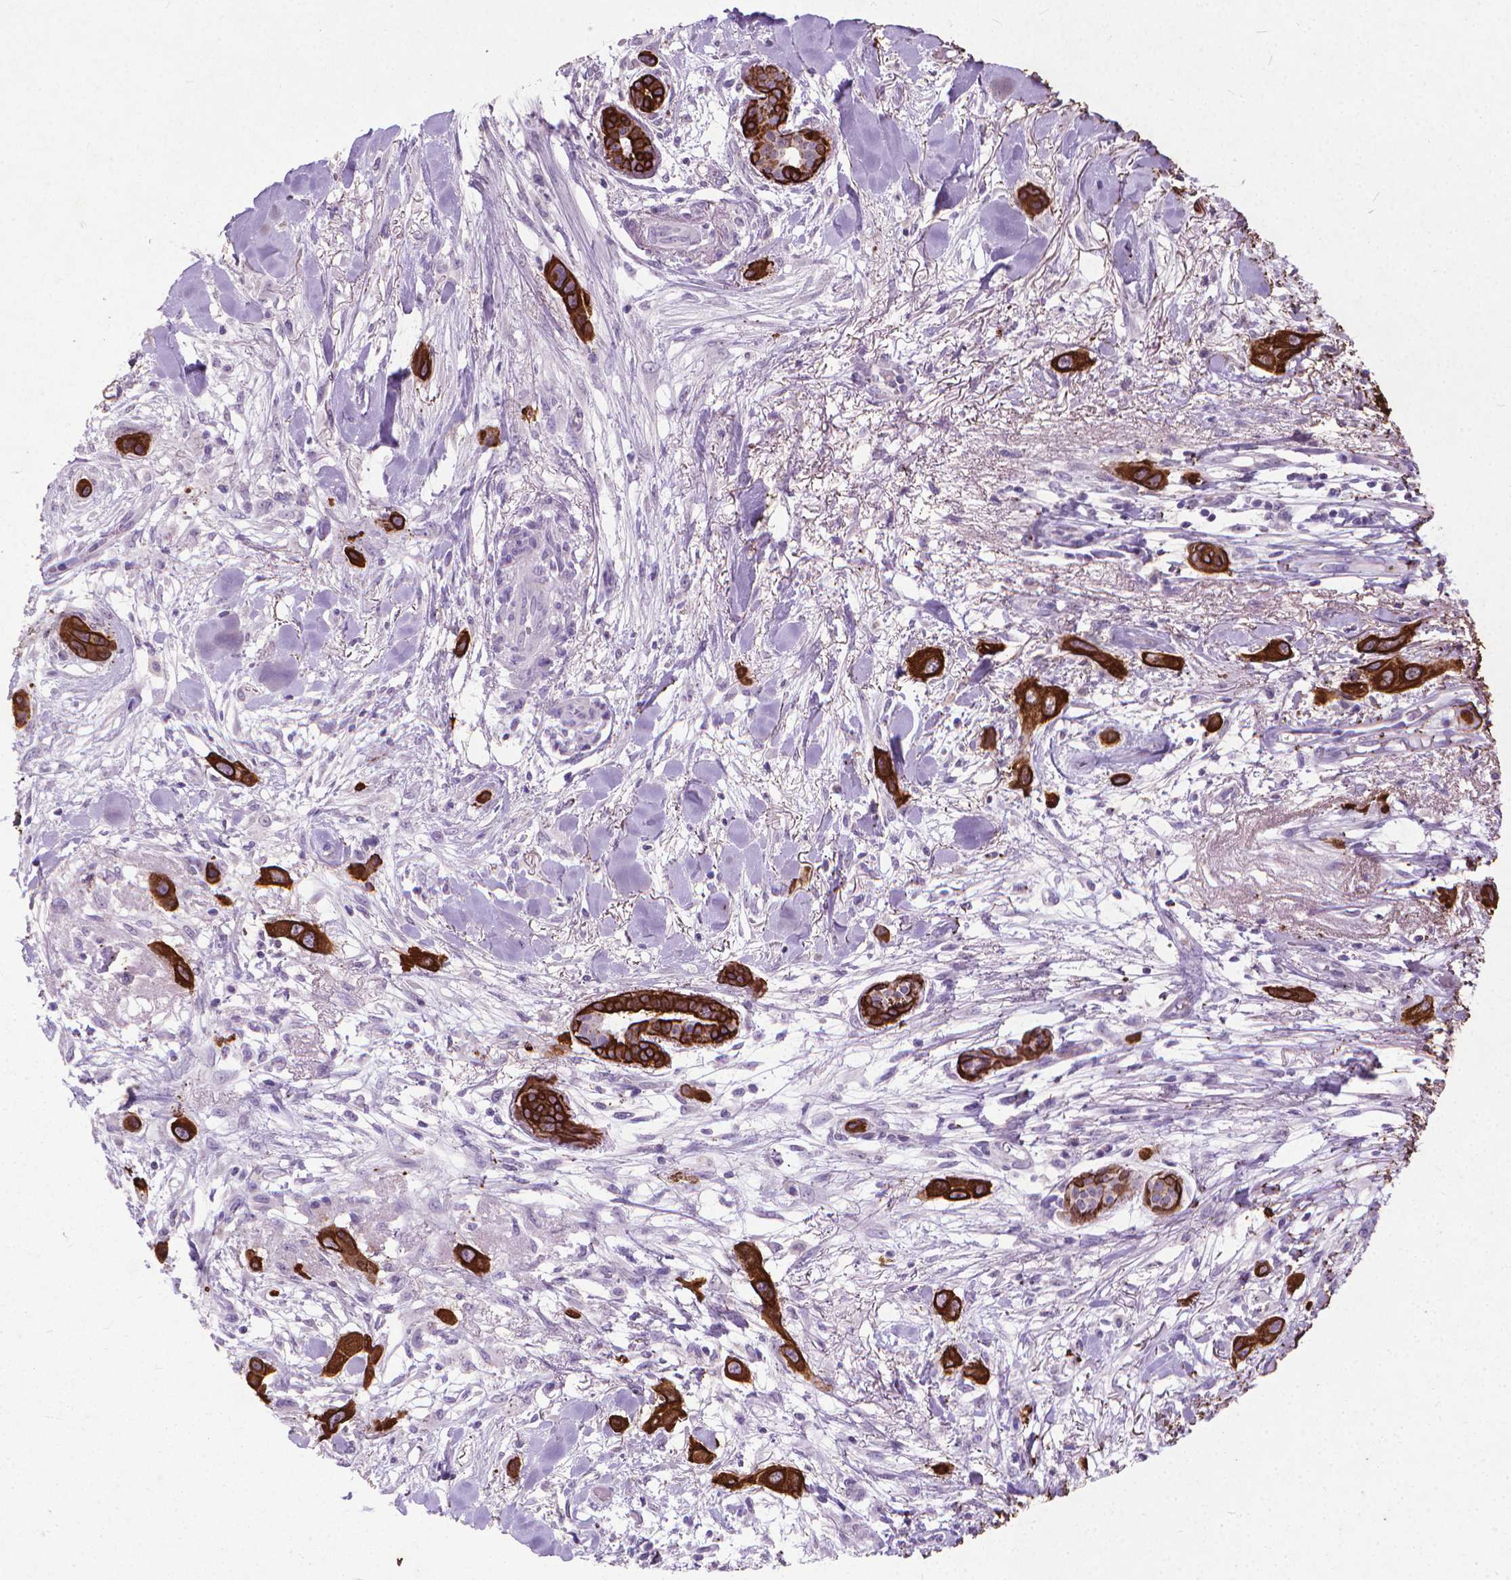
{"staining": {"intensity": "strong", "quantity": ">75%", "location": "cytoplasmic/membranous"}, "tissue": "skin cancer", "cell_type": "Tumor cells", "image_type": "cancer", "snomed": [{"axis": "morphology", "description": "Squamous cell carcinoma, NOS"}, {"axis": "topography", "description": "Skin"}], "caption": "Skin cancer stained with immunohistochemistry demonstrates strong cytoplasmic/membranous staining in approximately >75% of tumor cells.", "gene": "KRT5", "patient": {"sex": "male", "age": 79}}